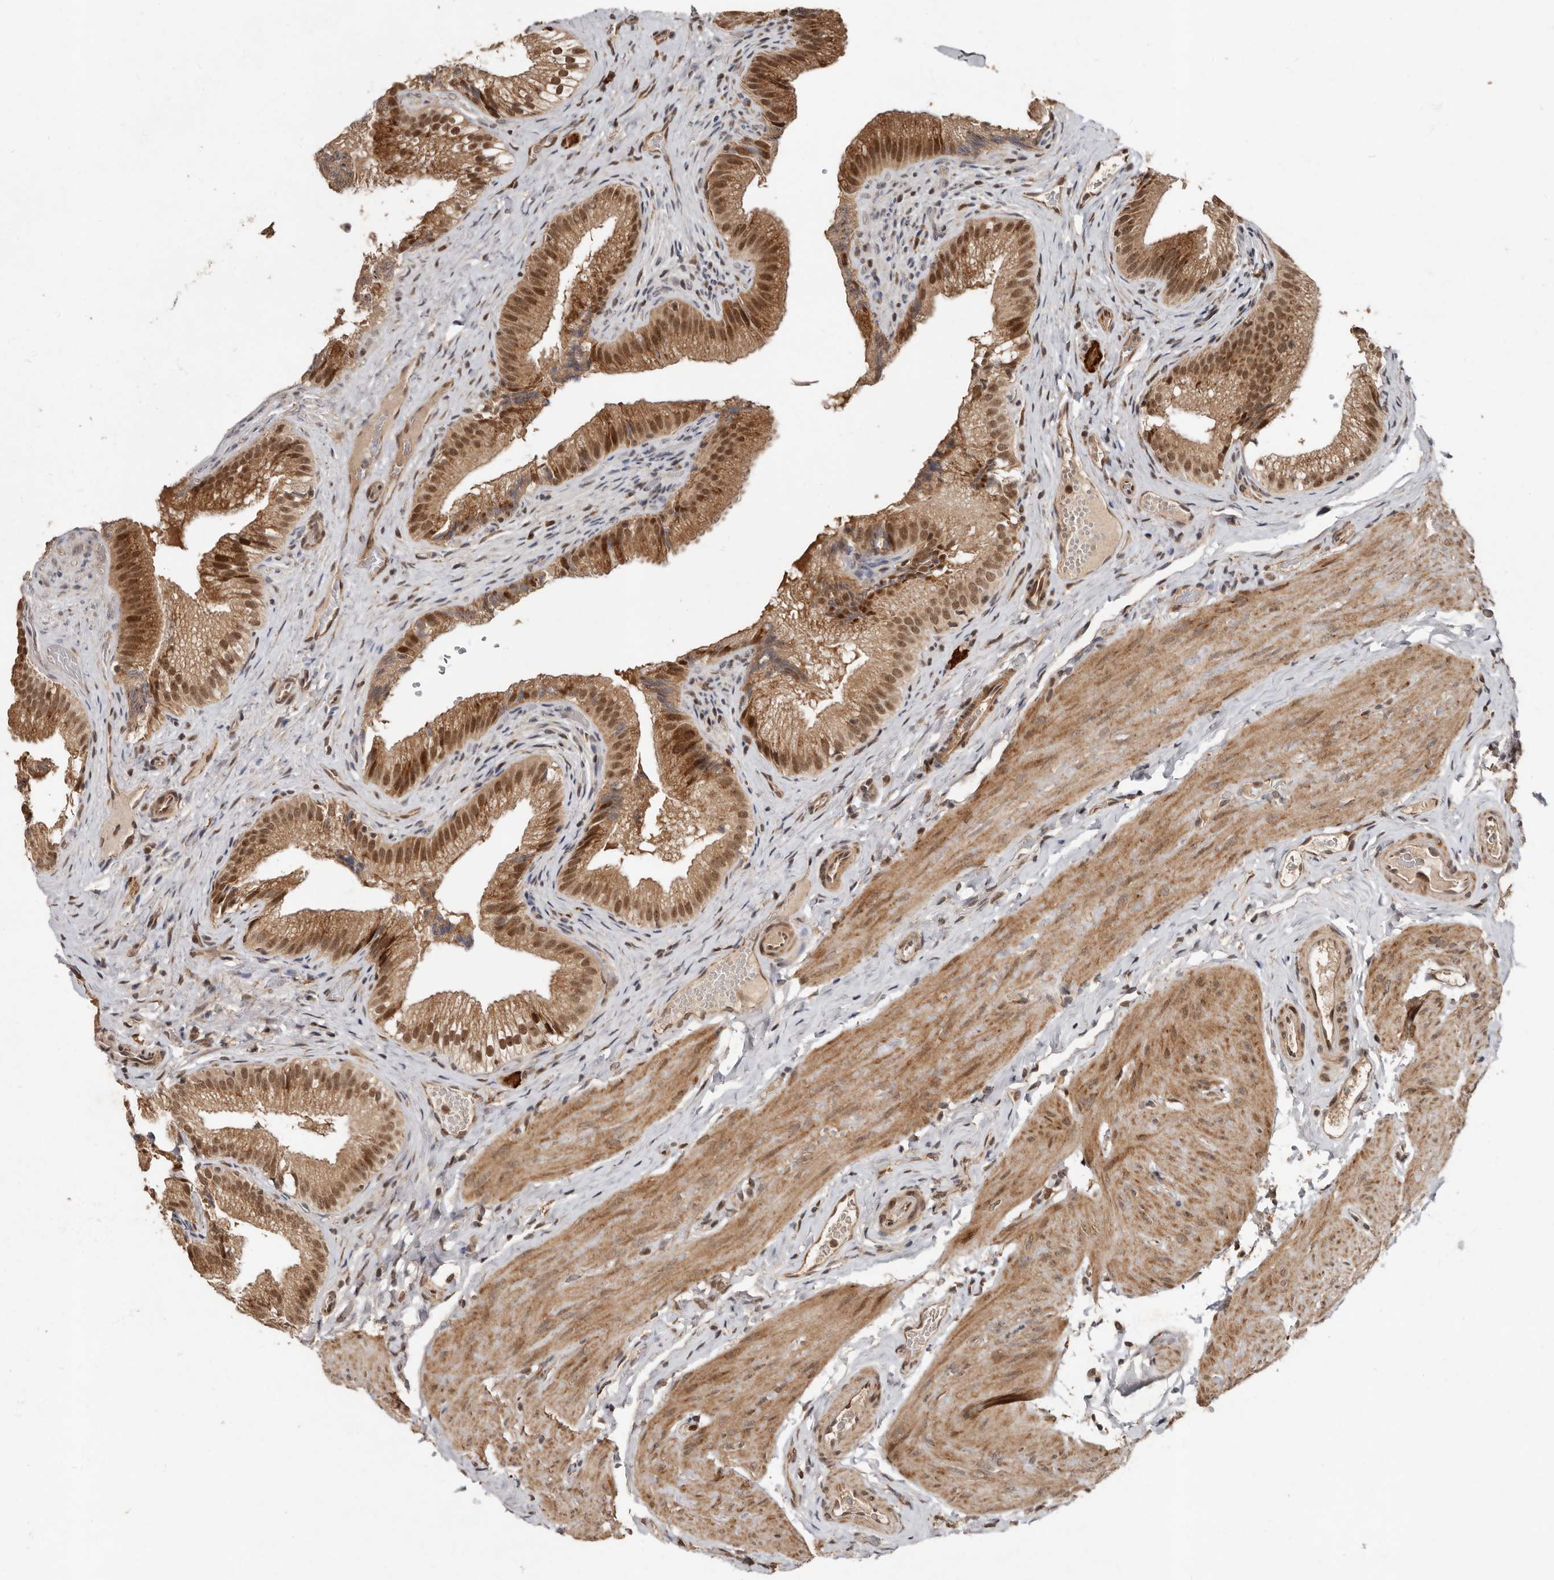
{"staining": {"intensity": "strong", "quantity": ">75%", "location": "cytoplasmic/membranous,nuclear"}, "tissue": "gallbladder", "cell_type": "Glandular cells", "image_type": "normal", "snomed": [{"axis": "morphology", "description": "Normal tissue, NOS"}, {"axis": "topography", "description": "Gallbladder"}], "caption": "Strong cytoplasmic/membranous,nuclear protein positivity is present in approximately >75% of glandular cells in gallbladder. Nuclei are stained in blue.", "gene": "LRGUK", "patient": {"sex": "female", "age": 30}}